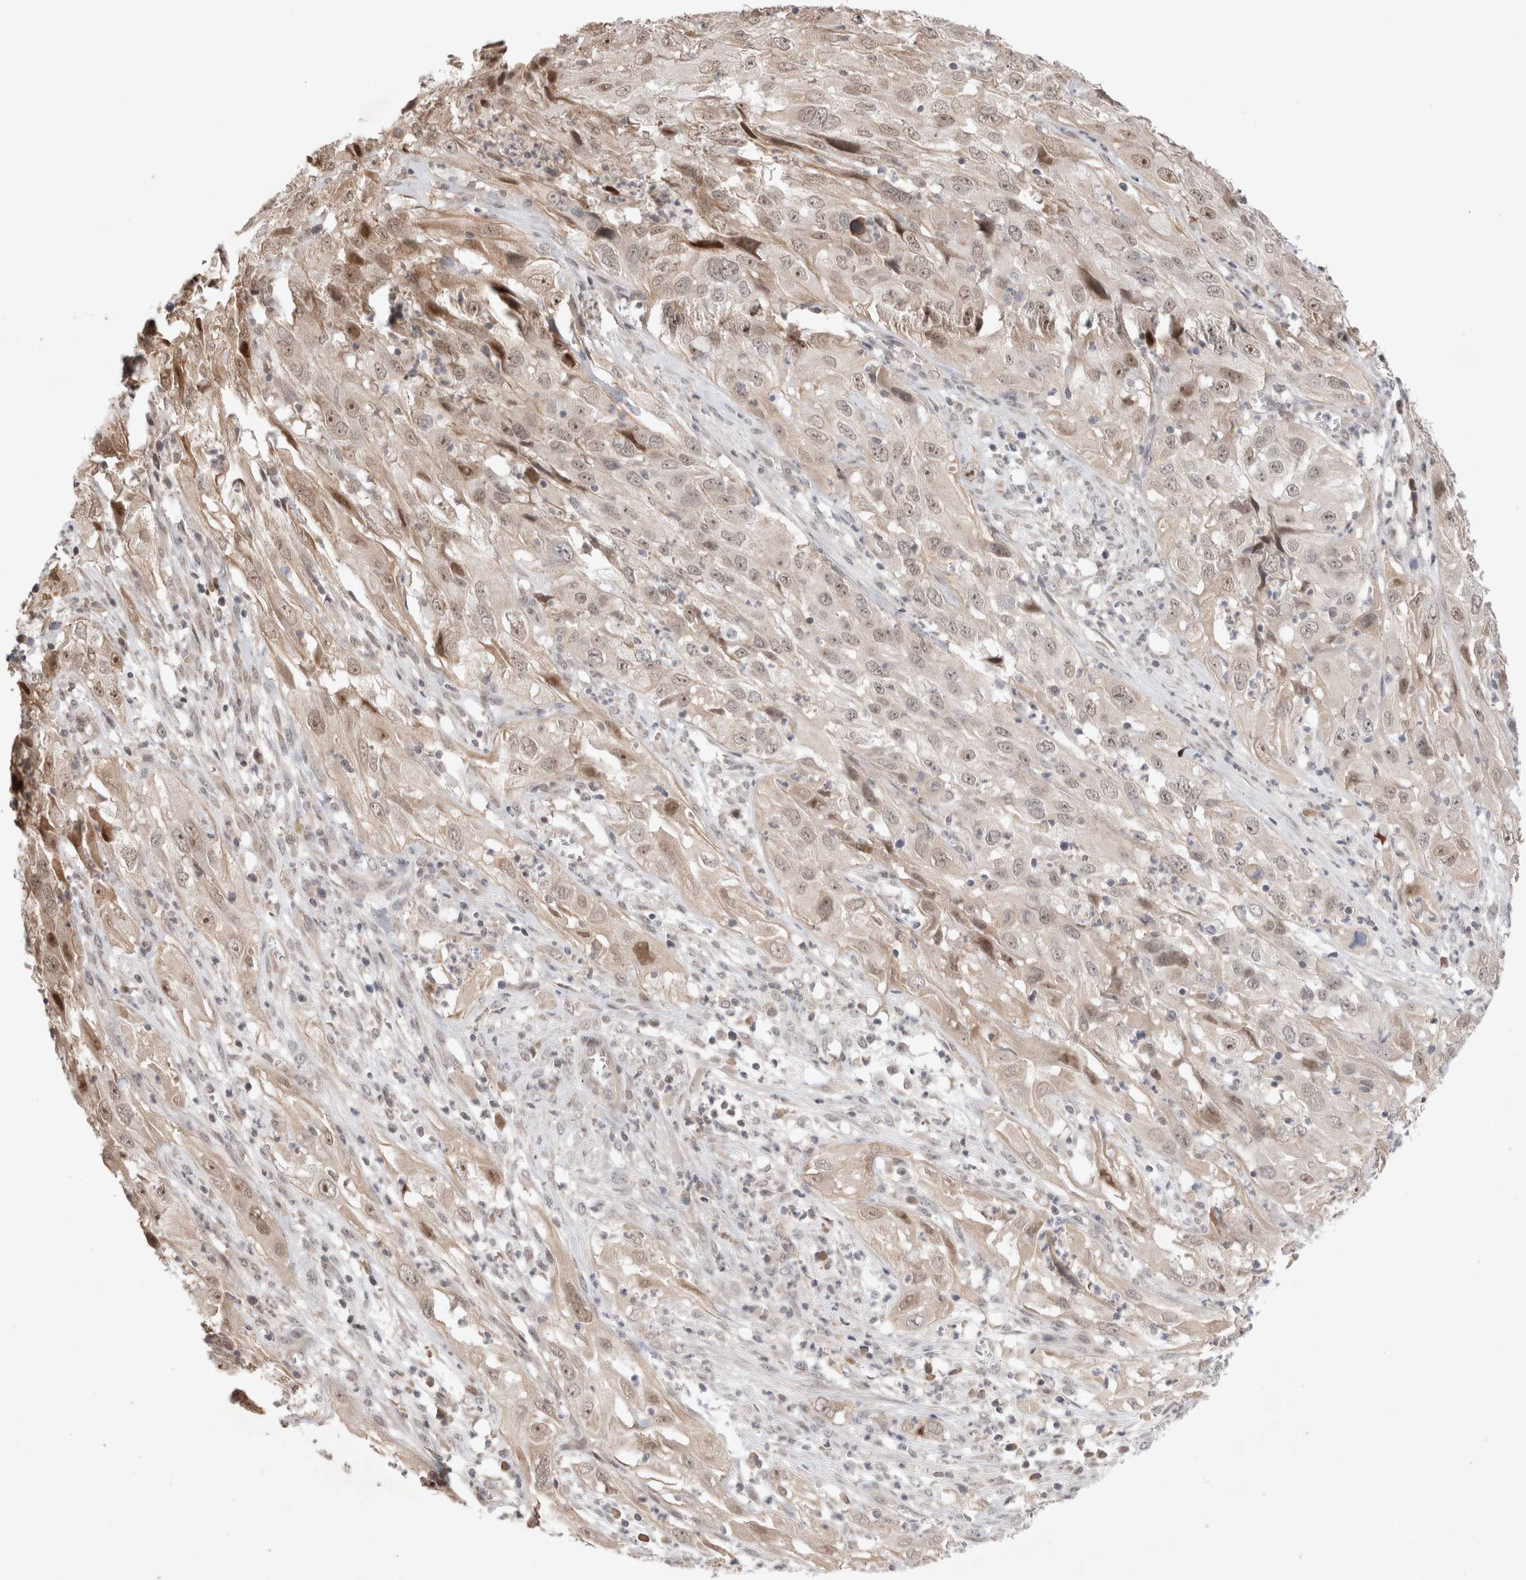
{"staining": {"intensity": "moderate", "quantity": ">75%", "location": "cytoplasmic/membranous,nuclear"}, "tissue": "cervical cancer", "cell_type": "Tumor cells", "image_type": "cancer", "snomed": [{"axis": "morphology", "description": "Squamous cell carcinoma, NOS"}, {"axis": "topography", "description": "Cervix"}], "caption": "An IHC micrograph of neoplastic tissue is shown. Protein staining in brown shows moderate cytoplasmic/membranous and nuclear positivity in cervical cancer (squamous cell carcinoma) within tumor cells.", "gene": "SYDE2", "patient": {"sex": "female", "age": 32}}